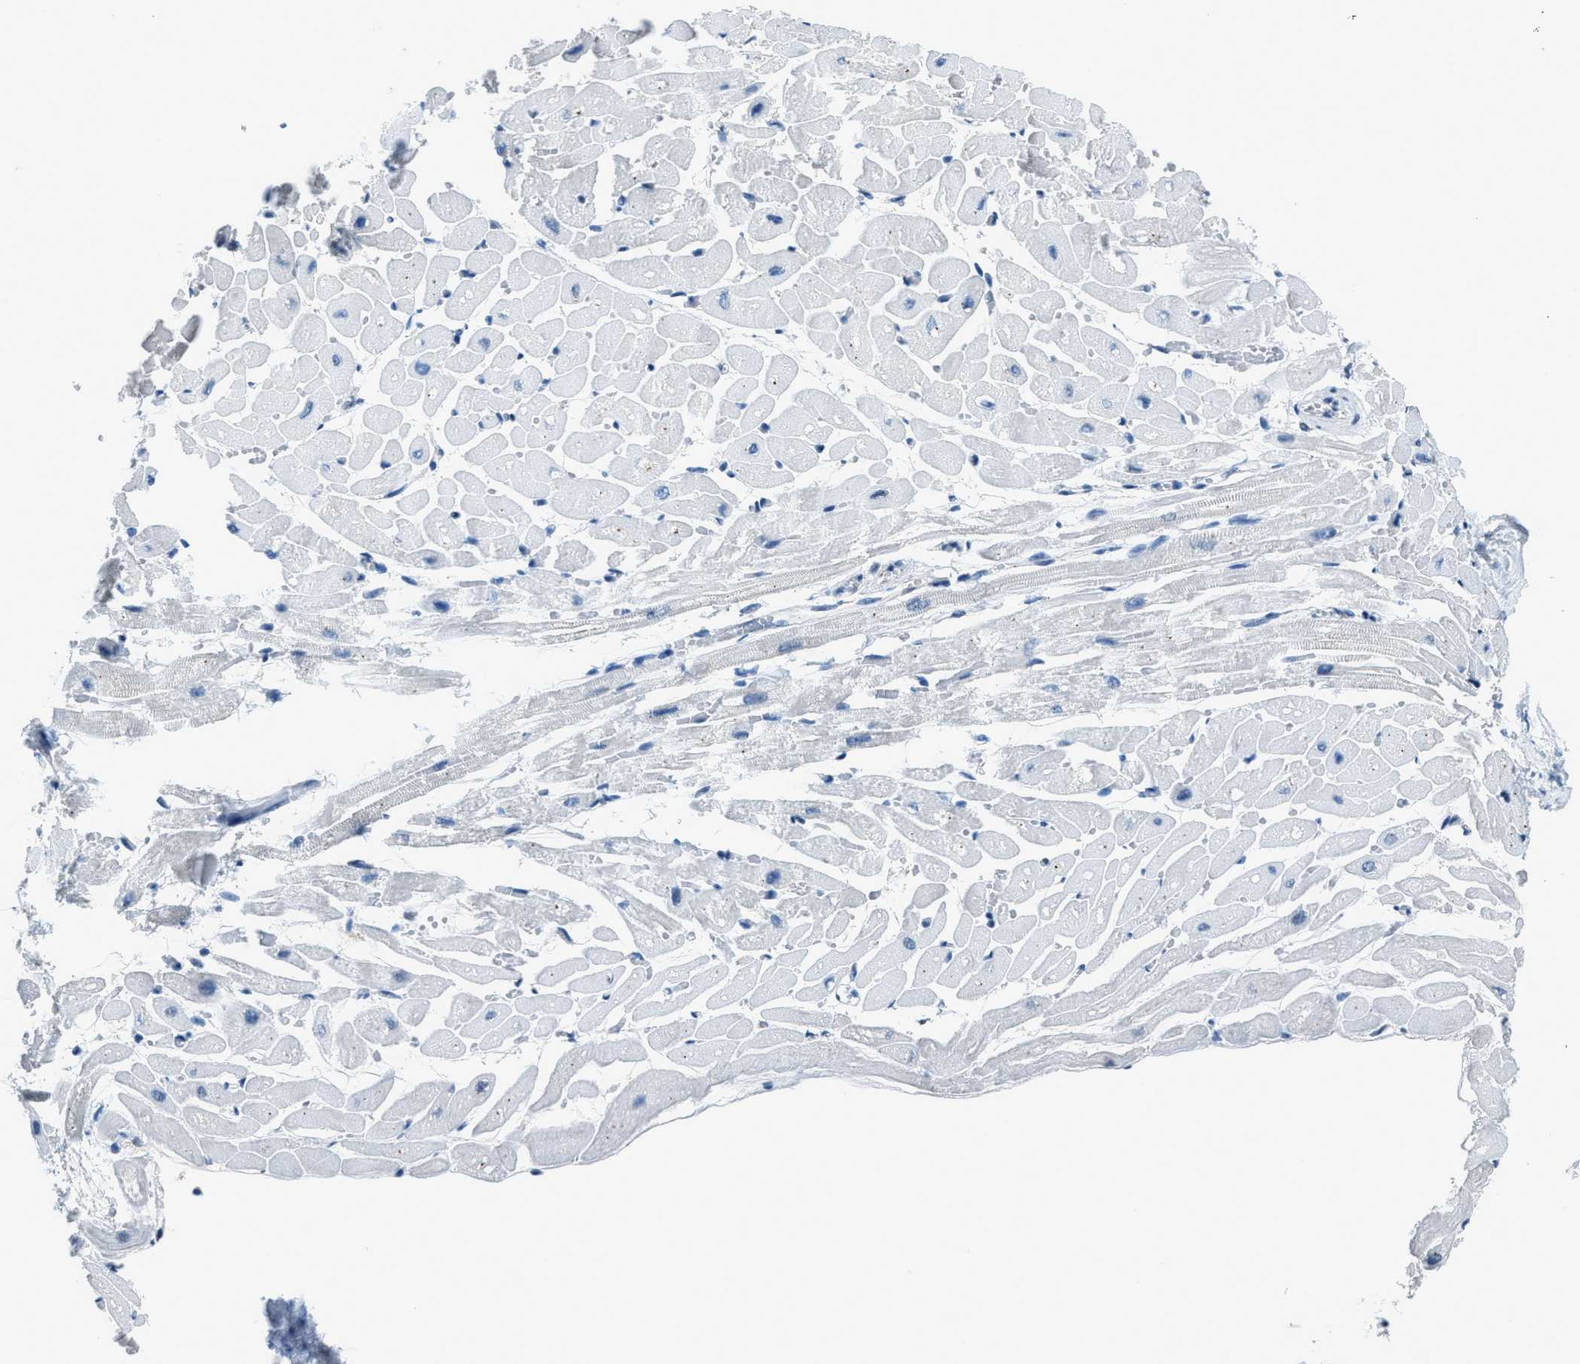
{"staining": {"intensity": "negative", "quantity": "none", "location": "none"}, "tissue": "heart muscle", "cell_type": "Cardiomyocytes", "image_type": "normal", "snomed": [{"axis": "morphology", "description": "Normal tissue, NOS"}, {"axis": "topography", "description": "Heart"}], "caption": "Immunohistochemical staining of unremarkable heart muscle shows no significant staining in cardiomyocytes. (Stains: DAB (3,3'-diaminobenzidine) immunohistochemistry with hematoxylin counter stain, Microscopy: brightfield microscopy at high magnification).", "gene": "DUSP19", "patient": {"sex": "male", "age": 45}}